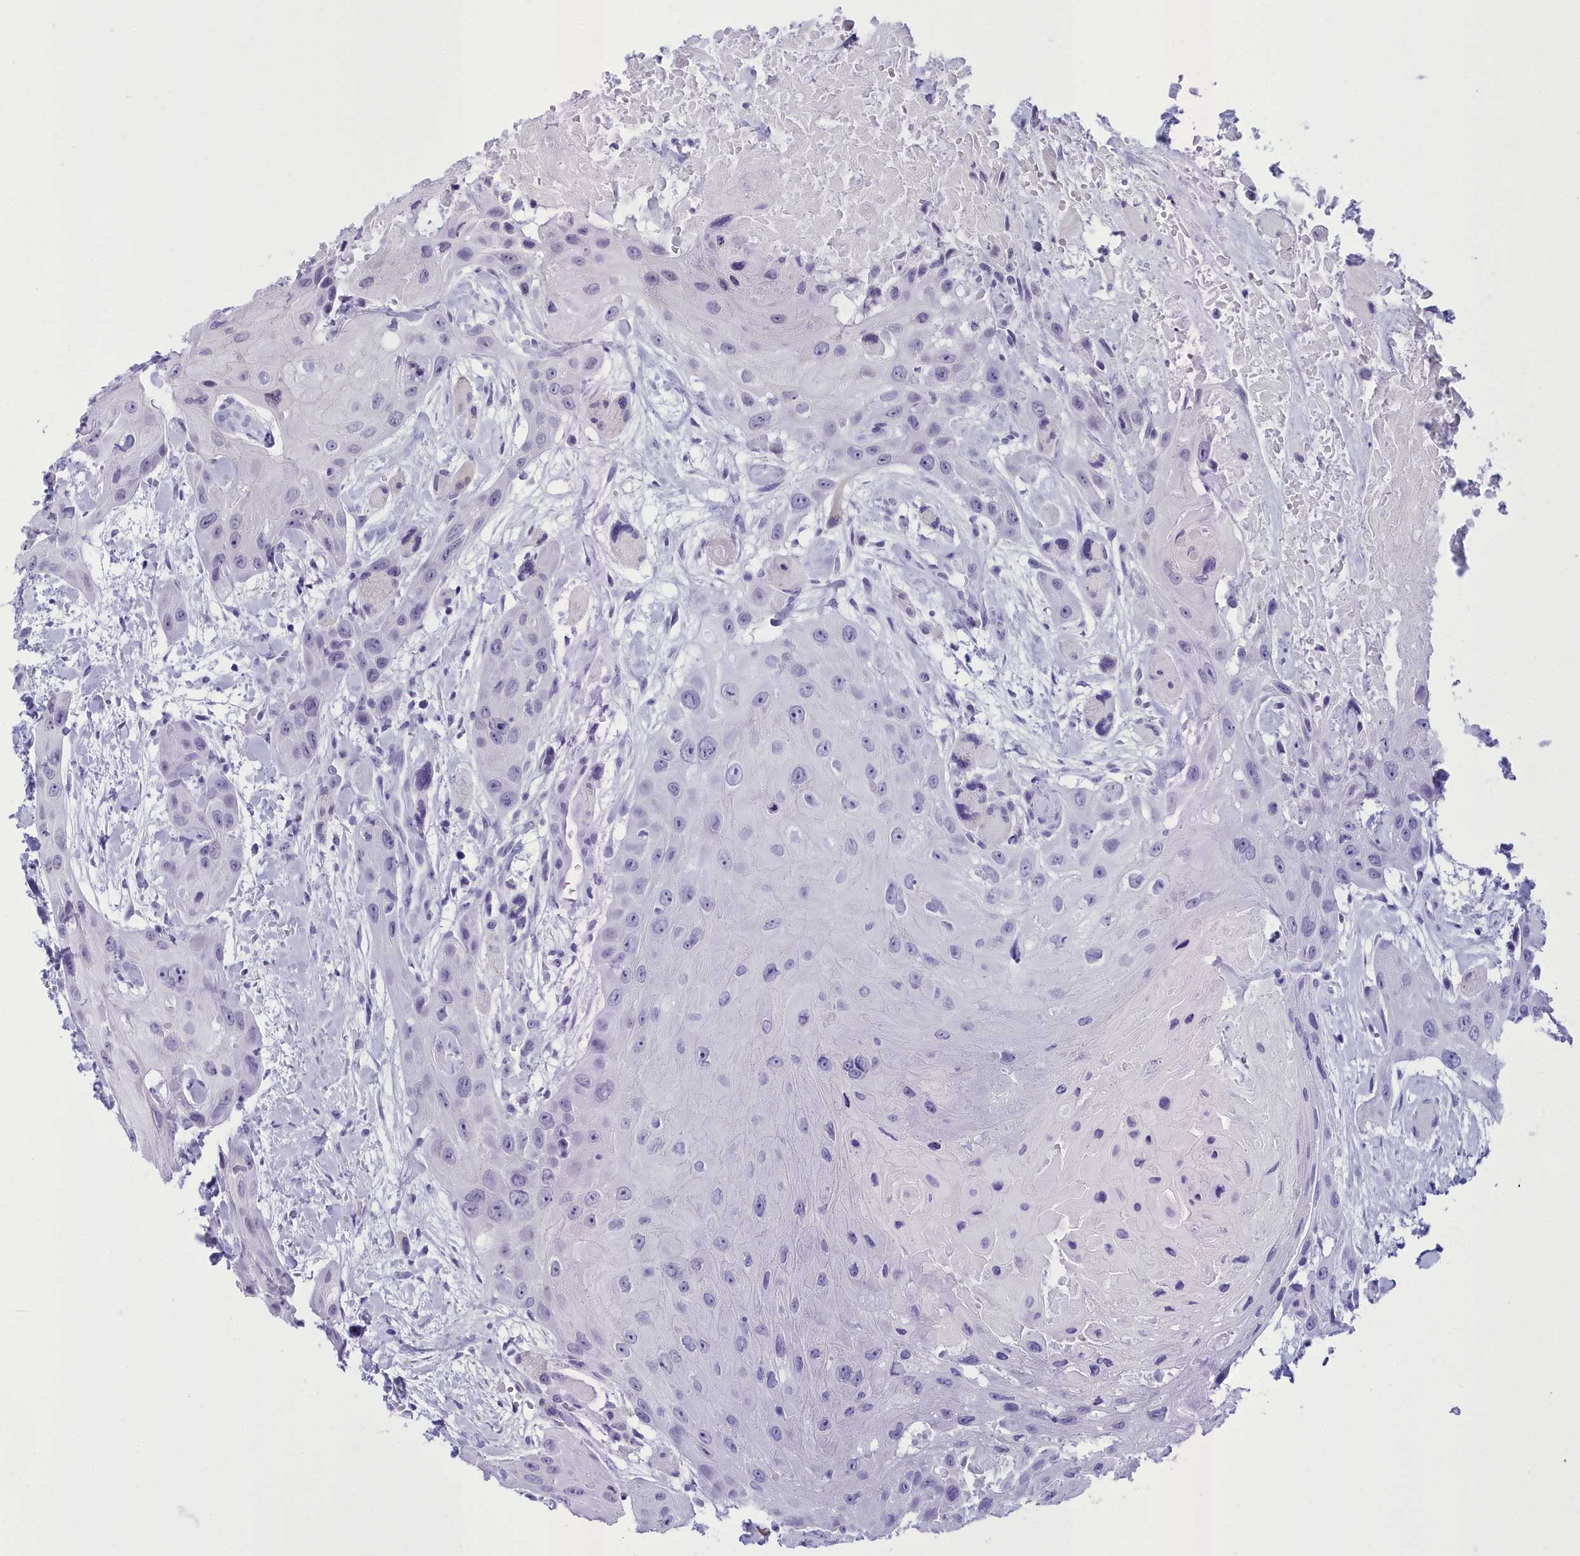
{"staining": {"intensity": "weak", "quantity": "<25%", "location": "nuclear"}, "tissue": "head and neck cancer", "cell_type": "Tumor cells", "image_type": "cancer", "snomed": [{"axis": "morphology", "description": "Squamous cell carcinoma, NOS"}, {"axis": "topography", "description": "Head-Neck"}], "caption": "DAB immunohistochemical staining of head and neck cancer demonstrates no significant positivity in tumor cells. (Immunohistochemistry (ihc), brightfield microscopy, high magnification).", "gene": "CEACAM19", "patient": {"sex": "male", "age": 81}}